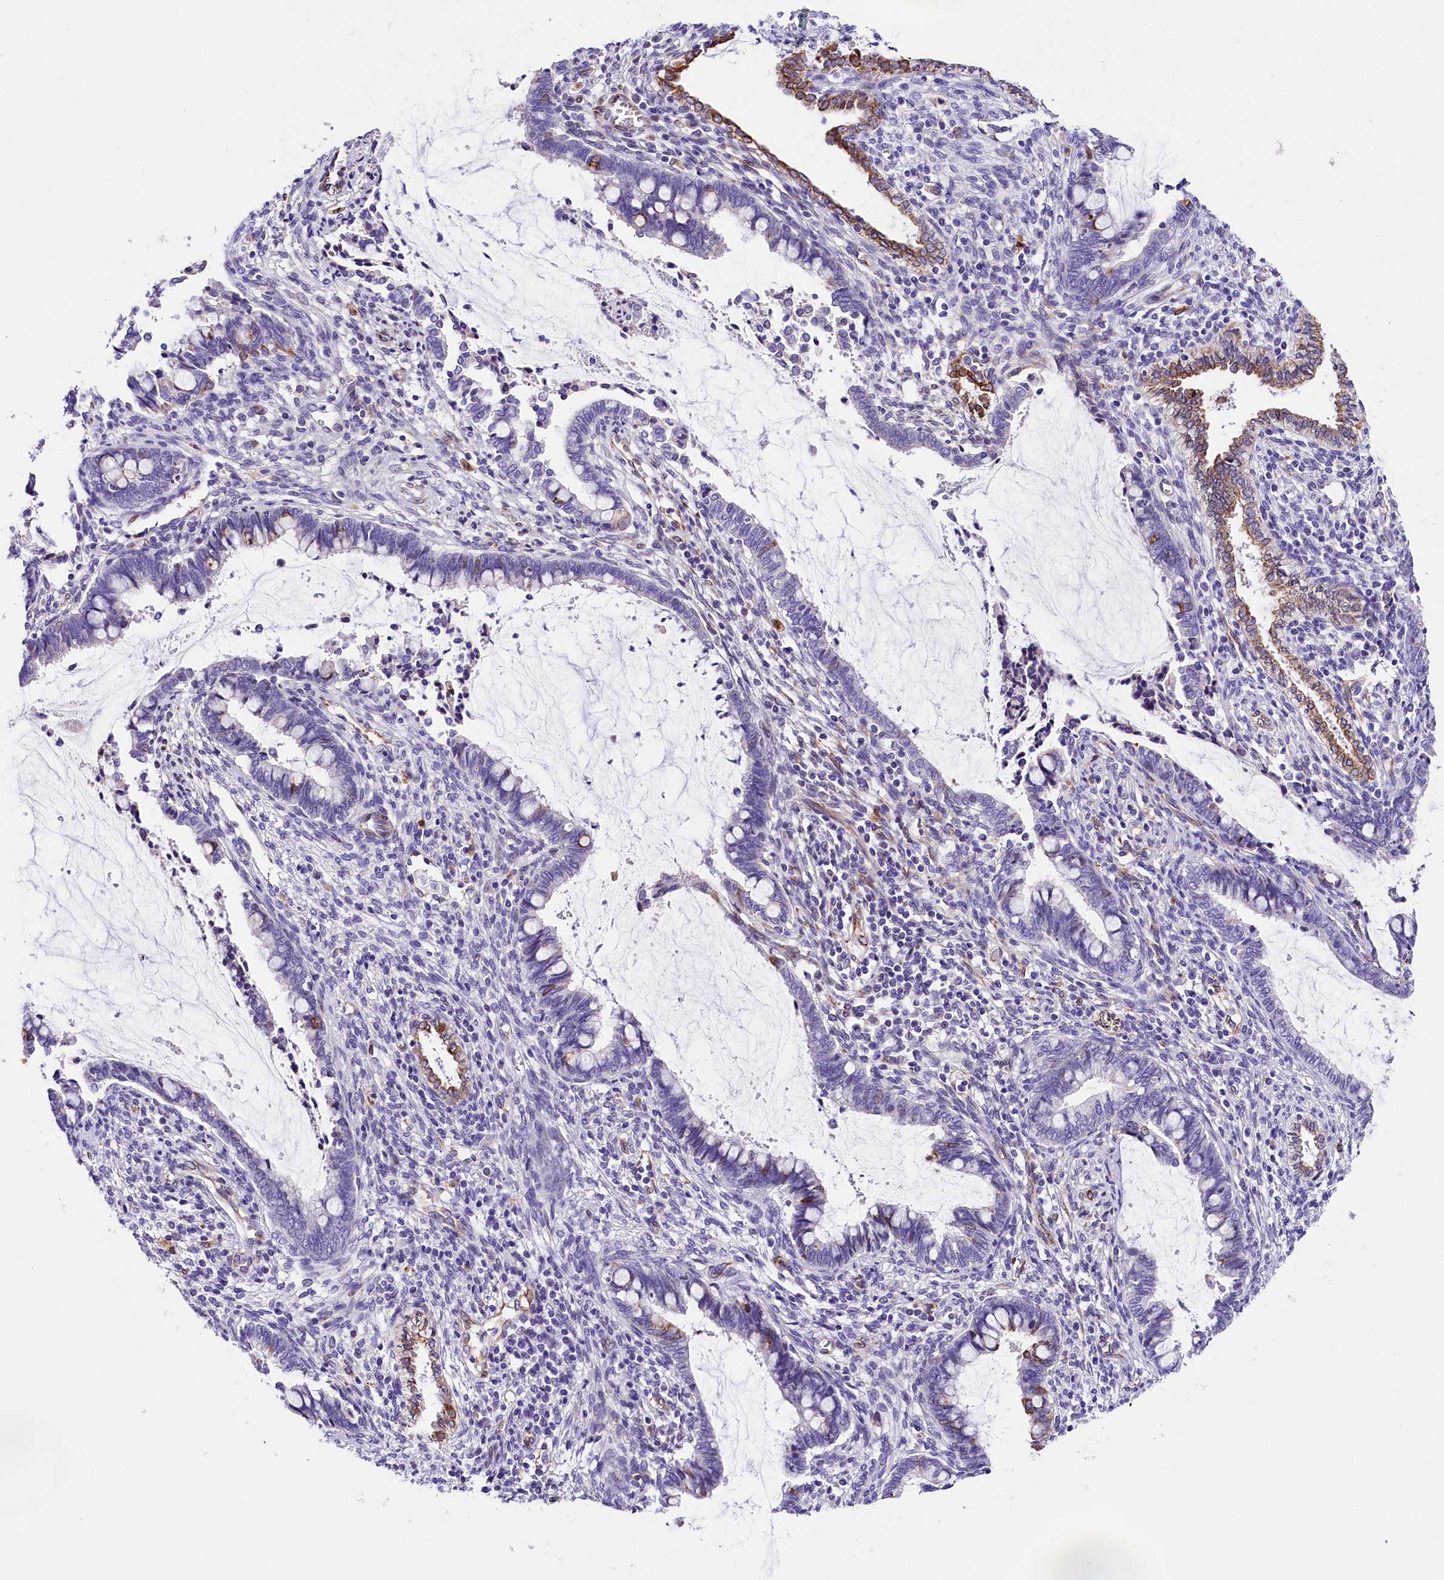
{"staining": {"intensity": "moderate", "quantity": "<25%", "location": "cytoplasmic/membranous"}, "tissue": "cervical cancer", "cell_type": "Tumor cells", "image_type": "cancer", "snomed": [{"axis": "morphology", "description": "Adenocarcinoma, NOS"}, {"axis": "topography", "description": "Cervix"}], "caption": "Immunohistochemistry (DAB) staining of human cervical cancer exhibits moderate cytoplasmic/membranous protein expression in about <25% of tumor cells.", "gene": "ITGA1", "patient": {"sex": "female", "age": 44}}